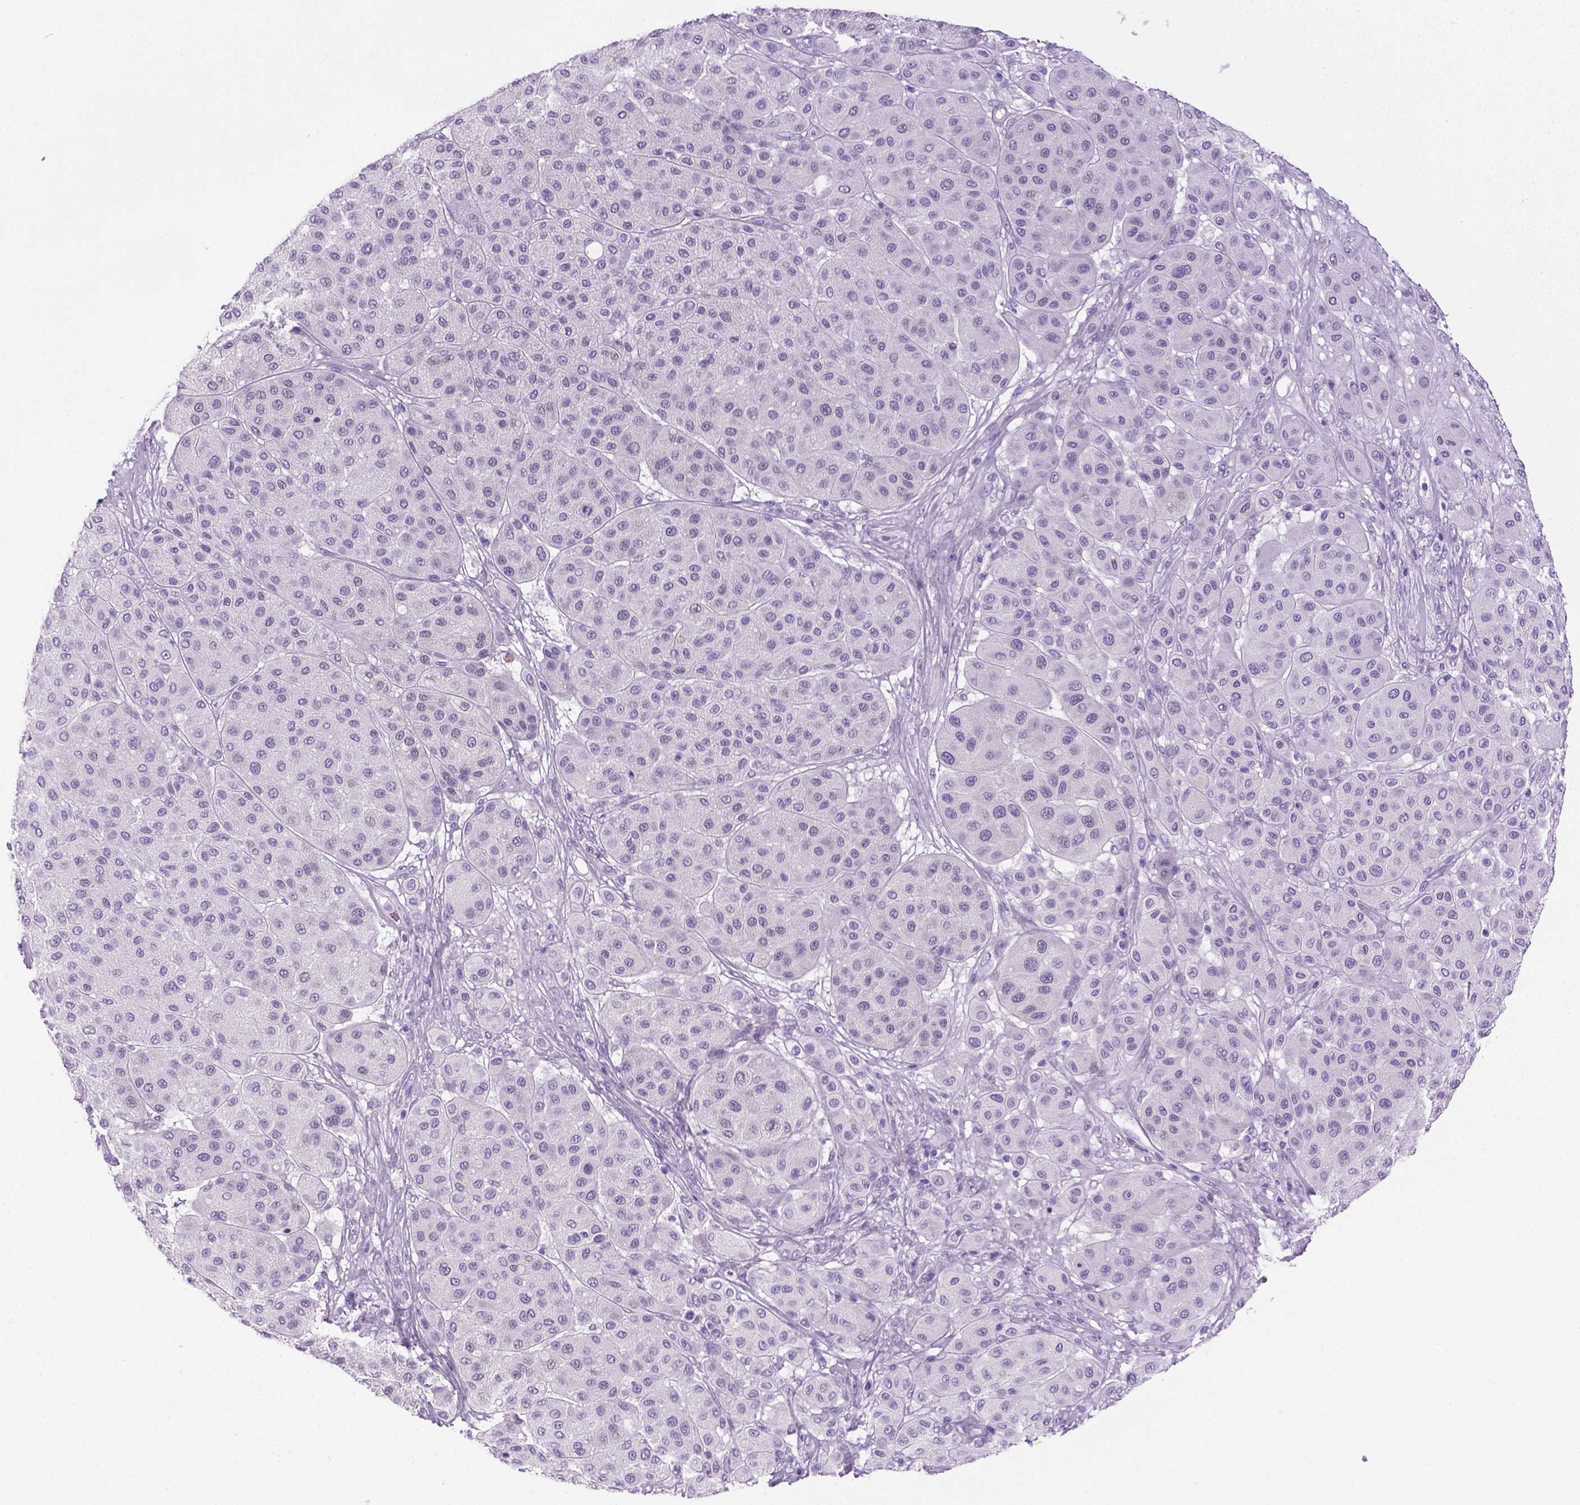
{"staining": {"intensity": "negative", "quantity": "none", "location": "none"}, "tissue": "melanoma", "cell_type": "Tumor cells", "image_type": "cancer", "snomed": [{"axis": "morphology", "description": "Malignant melanoma, Metastatic site"}, {"axis": "topography", "description": "Smooth muscle"}], "caption": "Human malignant melanoma (metastatic site) stained for a protein using IHC demonstrates no expression in tumor cells.", "gene": "LGSN", "patient": {"sex": "male", "age": 41}}